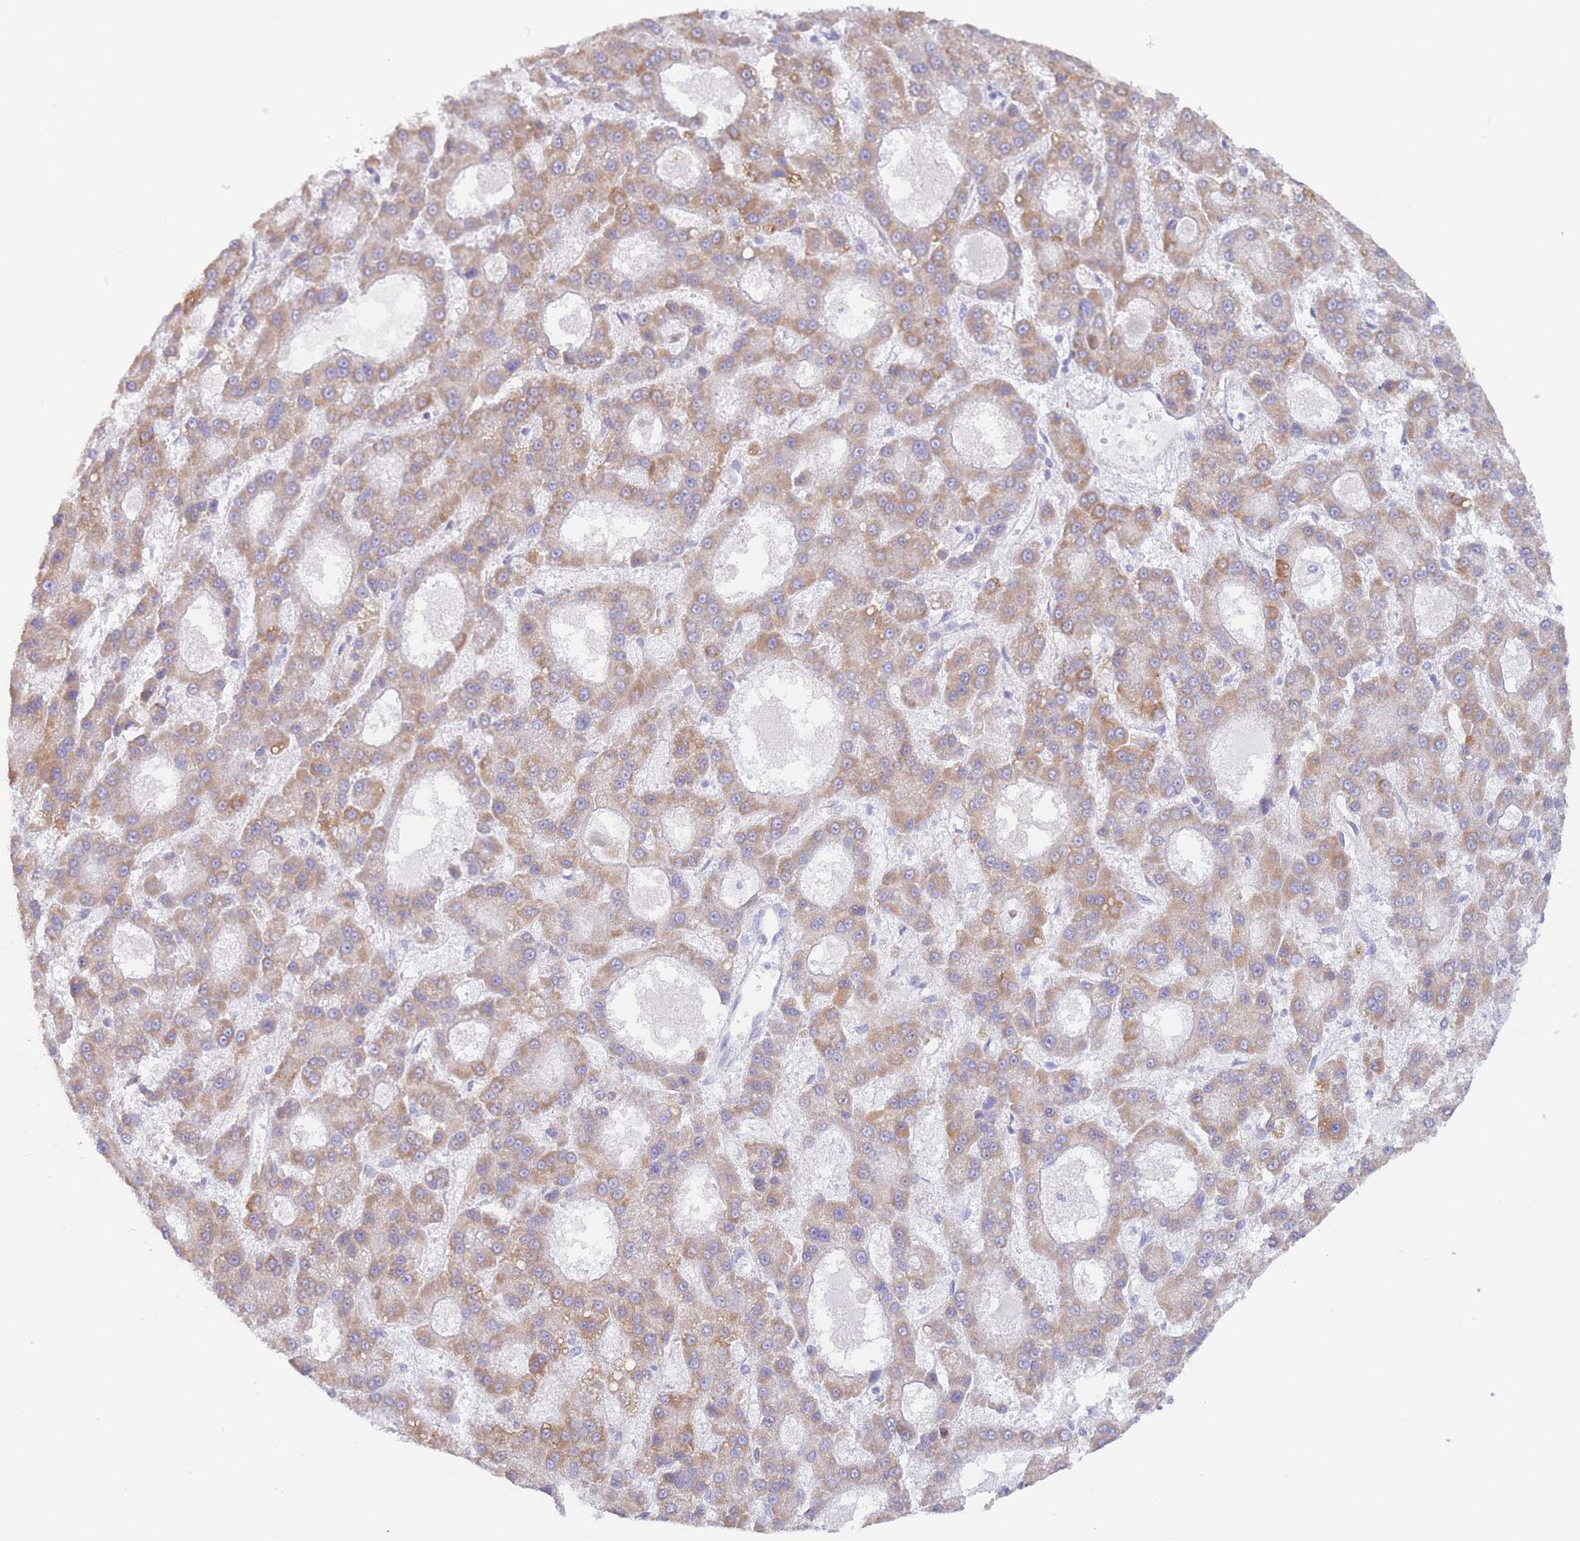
{"staining": {"intensity": "moderate", "quantity": "25%-75%", "location": "cytoplasmic/membranous"}, "tissue": "liver cancer", "cell_type": "Tumor cells", "image_type": "cancer", "snomed": [{"axis": "morphology", "description": "Carcinoma, Hepatocellular, NOS"}, {"axis": "topography", "description": "Liver"}], "caption": "Immunohistochemistry histopathology image of human liver cancer stained for a protein (brown), which shows medium levels of moderate cytoplasmic/membranous positivity in approximately 25%-75% of tumor cells.", "gene": "GPAM", "patient": {"sex": "male", "age": 70}}